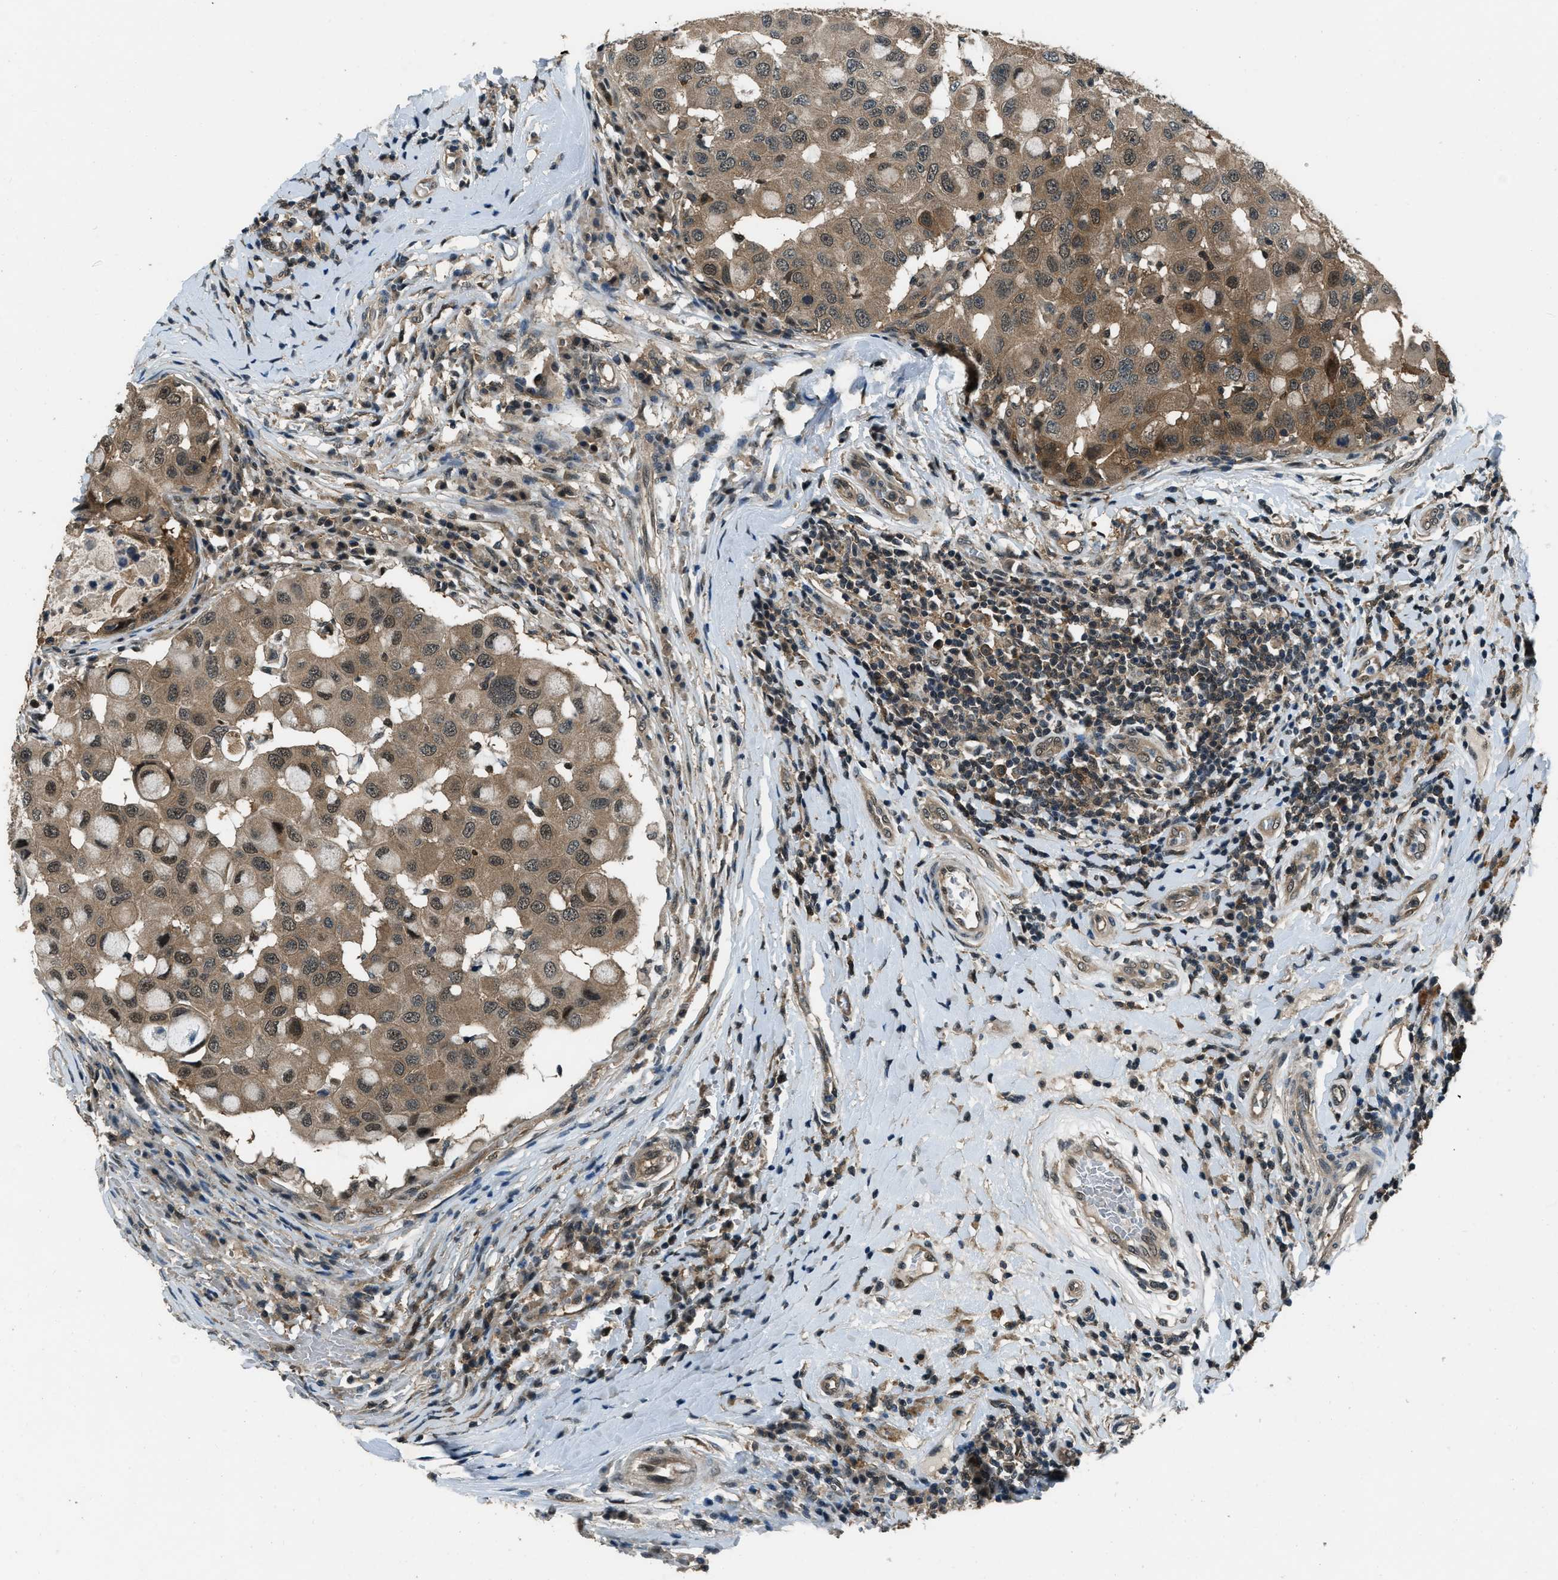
{"staining": {"intensity": "moderate", "quantity": ">75%", "location": "cytoplasmic/membranous,nuclear"}, "tissue": "breast cancer", "cell_type": "Tumor cells", "image_type": "cancer", "snomed": [{"axis": "morphology", "description": "Duct carcinoma"}, {"axis": "topography", "description": "Breast"}], "caption": "Protein staining demonstrates moderate cytoplasmic/membranous and nuclear staining in about >75% of tumor cells in invasive ductal carcinoma (breast).", "gene": "NUDCD3", "patient": {"sex": "female", "age": 27}}